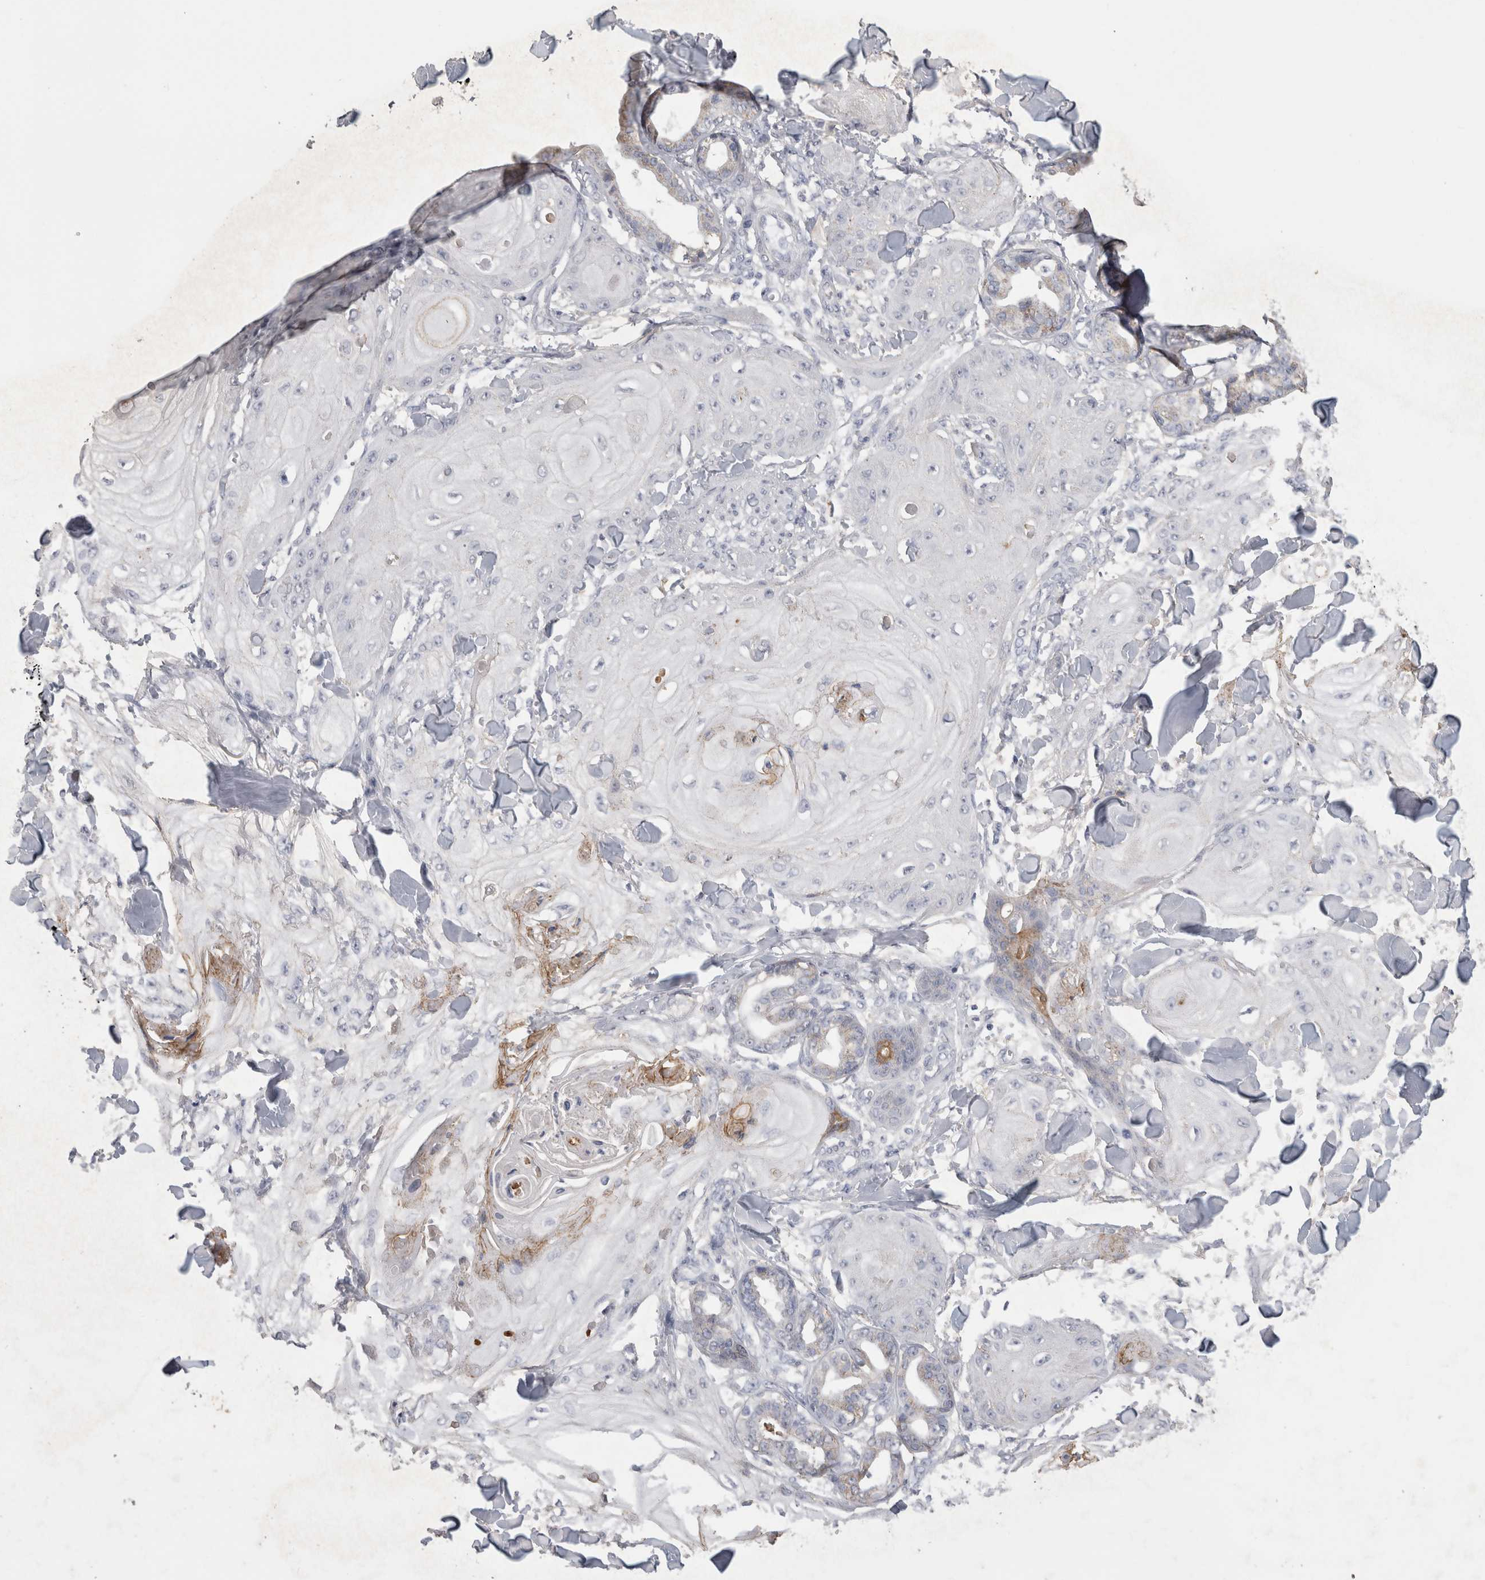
{"staining": {"intensity": "negative", "quantity": "none", "location": "none"}, "tissue": "skin cancer", "cell_type": "Tumor cells", "image_type": "cancer", "snomed": [{"axis": "morphology", "description": "Squamous cell carcinoma, NOS"}, {"axis": "topography", "description": "Skin"}], "caption": "The image shows no significant positivity in tumor cells of skin cancer (squamous cell carcinoma).", "gene": "CNTFR", "patient": {"sex": "male", "age": 74}}